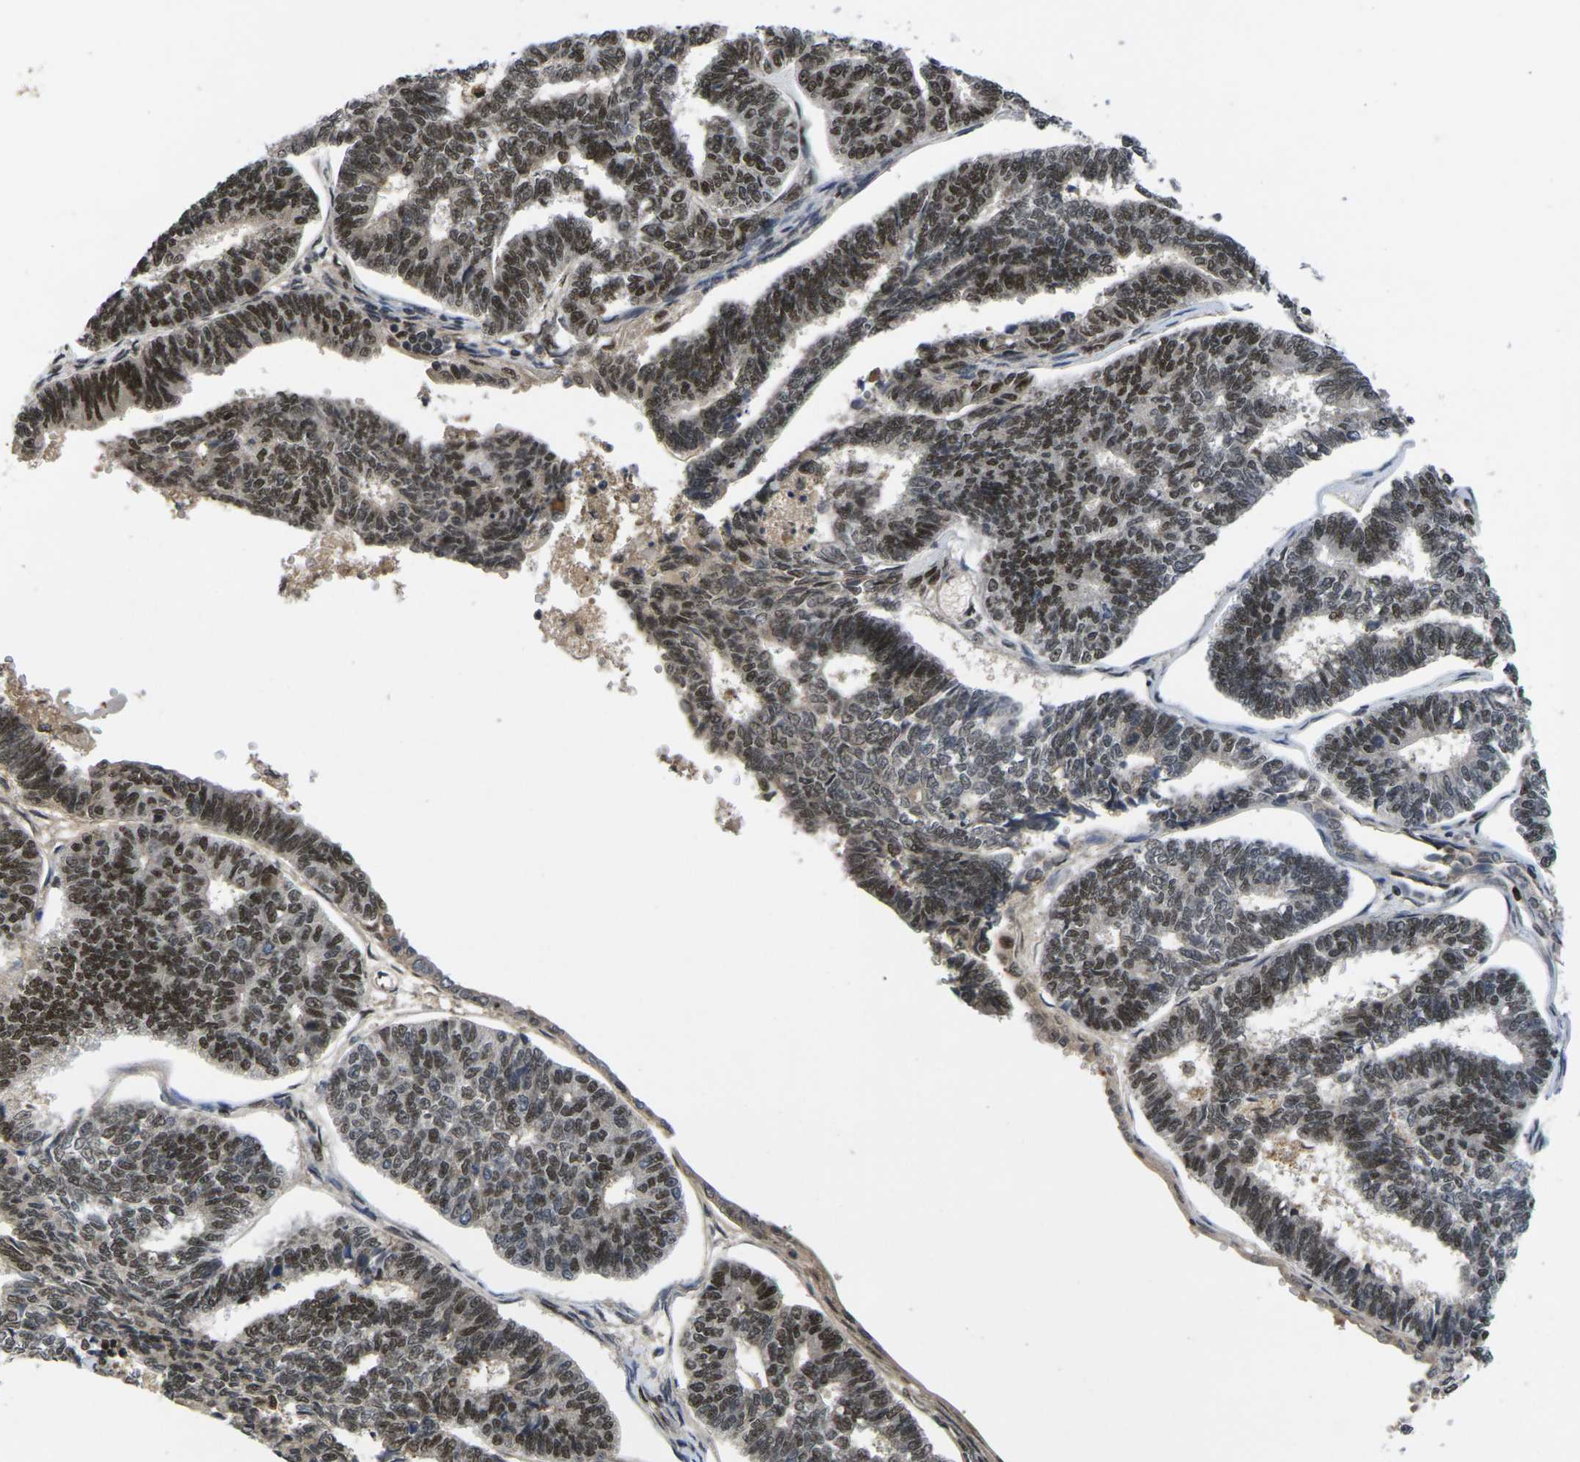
{"staining": {"intensity": "strong", "quantity": ">75%", "location": "nuclear"}, "tissue": "endometrial cancer", "cell_type": "Tumor cells", "image_type": "cancer", "snomed": [{"axis": "morphology", "description": "Adenocarcinoma, NOS"}, {"axis": "topography", "description": "Endometrium"}], "caption": "Endometrial cancer stained with DAB (3,3'-diaminobenzidine) immunohistochemistry demonstrates high levels of strong nuclear expression in approximately >75% of tumor cells.", "gene": "GTF2E1", "patient": {"sex": "female", "age": 70}}